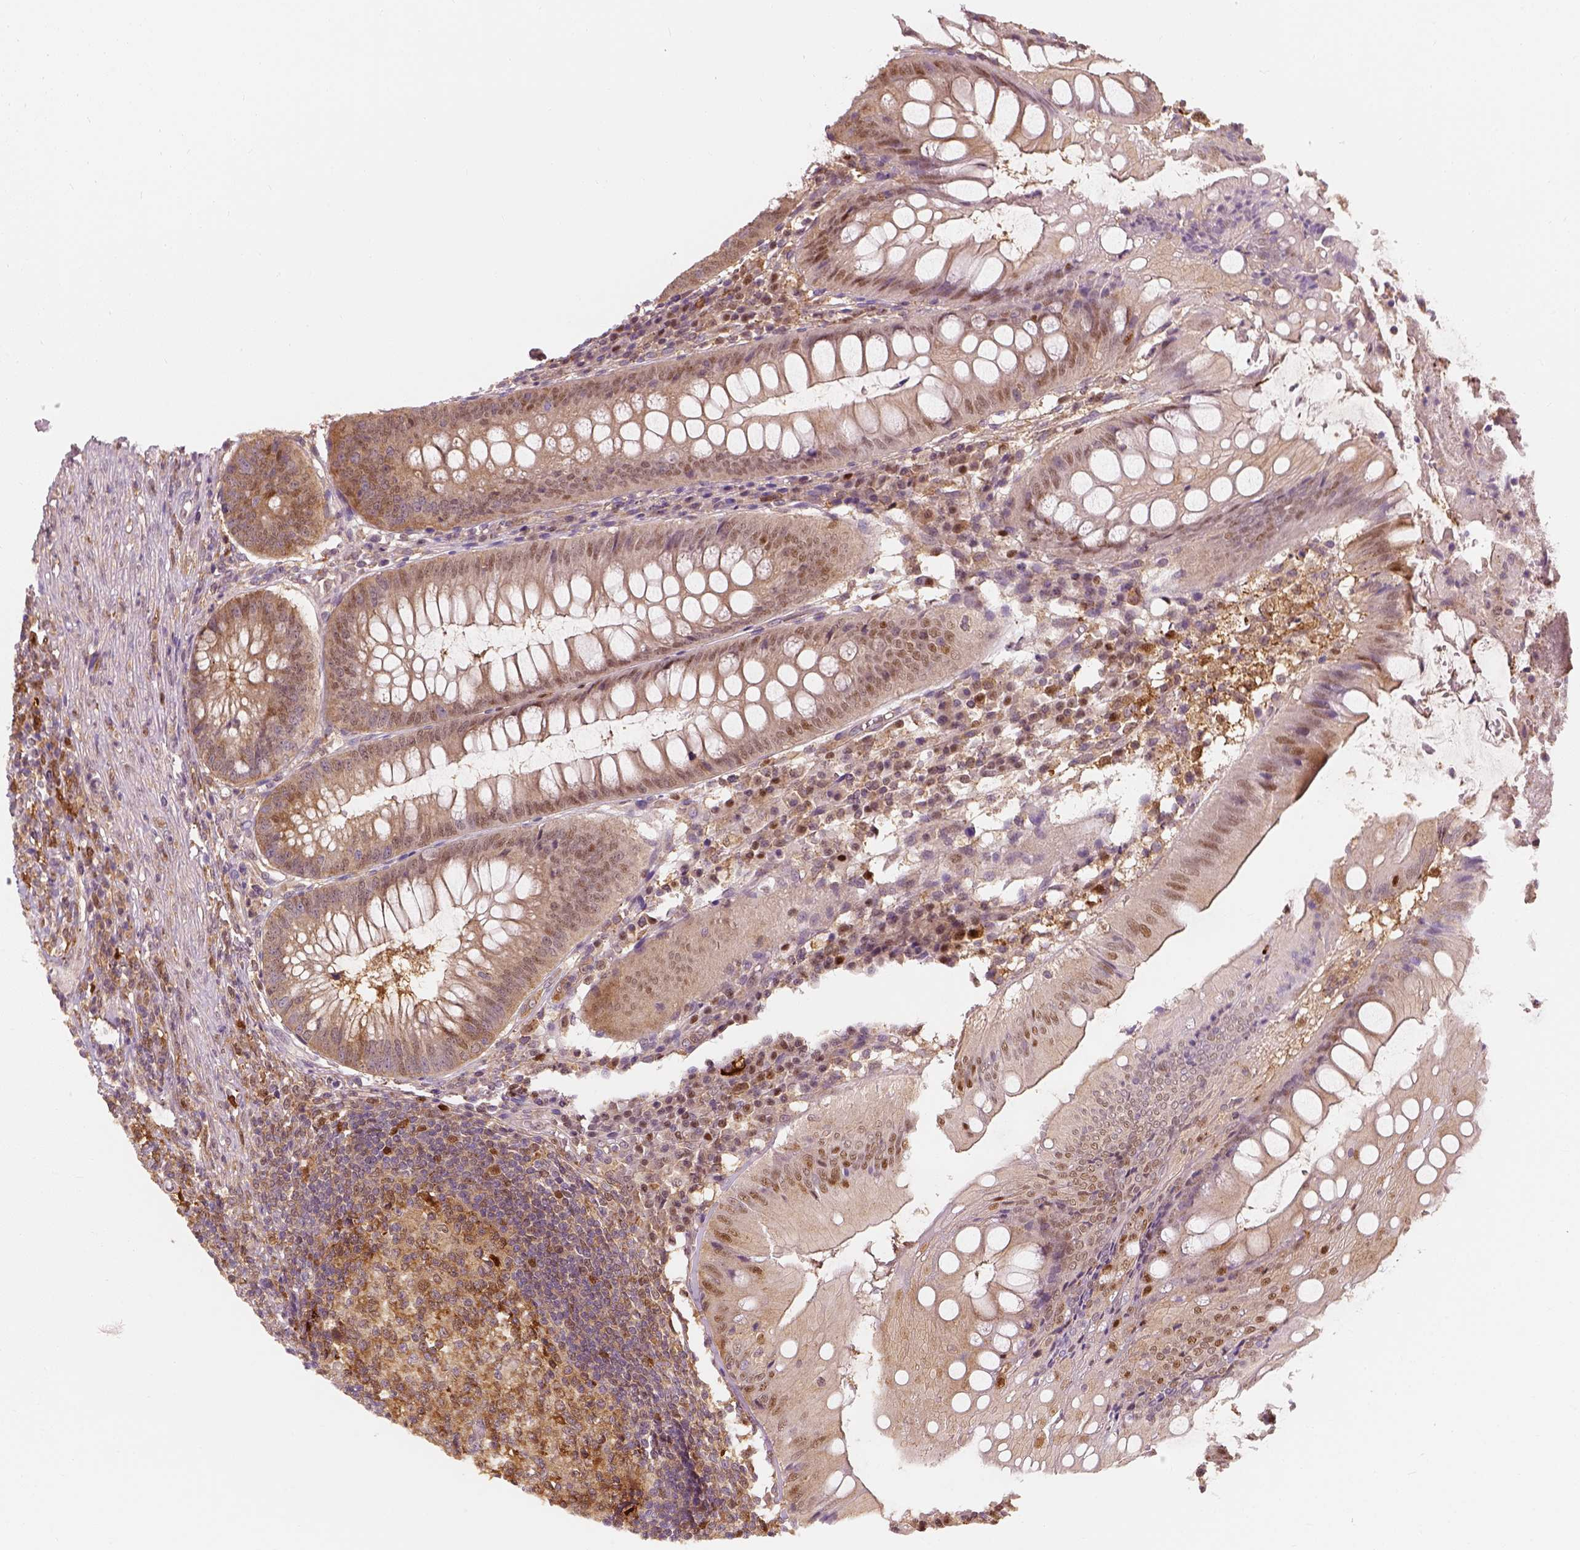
{"staining": {"intensity": "moderate", "quantity": ">75%", "location": "cytoplasmic/membranous,nuclear"}, "tissue": "appendix", "cell_type": "Glandular cells", "image_type": "normal", "snomed": [{"axis": "morphology", "description": "Normal tissue, NOS"}, {"axis": "morphology", "description": "Inflammation, NOS"}, {"axis": "topography", "description": "Appendix"}], "caption": "Immunohistochemical staining of normal human appendix demonstrates >75% levels of moderate cytoplasmic/membranous,nuclear protein expression in approximately >75% of glandular cells. Ihc stains the protein in brown and the nuclei are stained blue.", "gene": "SQSTM1", "patient": {"sex": "male", "age": 16}}